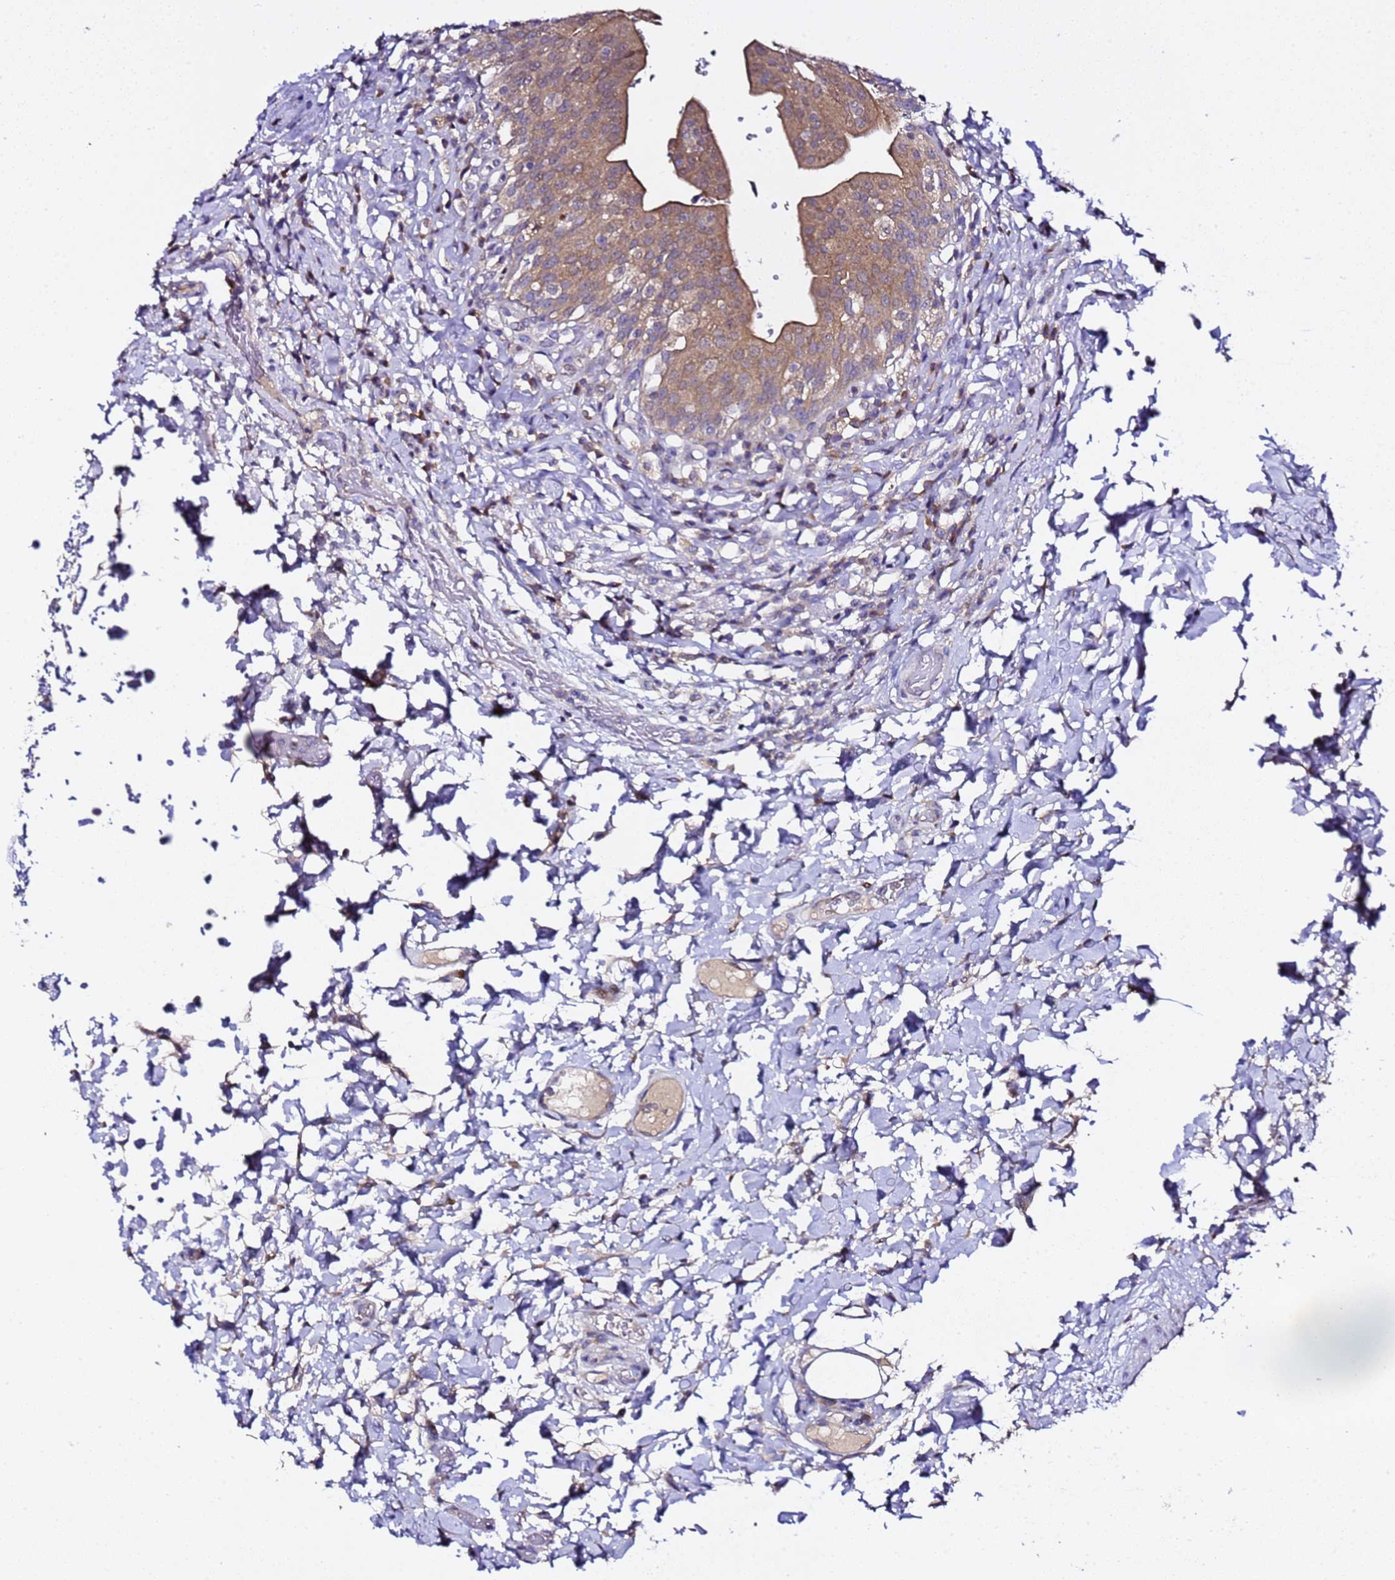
{"staining": {"intensity": "moderate", "quantity": ">75%", "location": "cytoplasmic/membranous"}, "tissue": "urinary bladder", "cell_type": "Urothelial cells", "image_type": "normal", "snomed": [{"axis": "morphology", "description": "Normal tissue, NOS"}, {"axis": "morphology", "description": "Inflammation, NOS"}, {"axis": "topography", "description": "Urinary bladder"}], "caption": "Protein expression analysis of unremarkable urinary bladder reveals moderate cytoplasmic/membranous staining in about >75% of urothelial cells. (IHC, brightfield microscopy, high magnification).", "gene": "ALG3", "patient": {"sex": "male", "age": 64}}